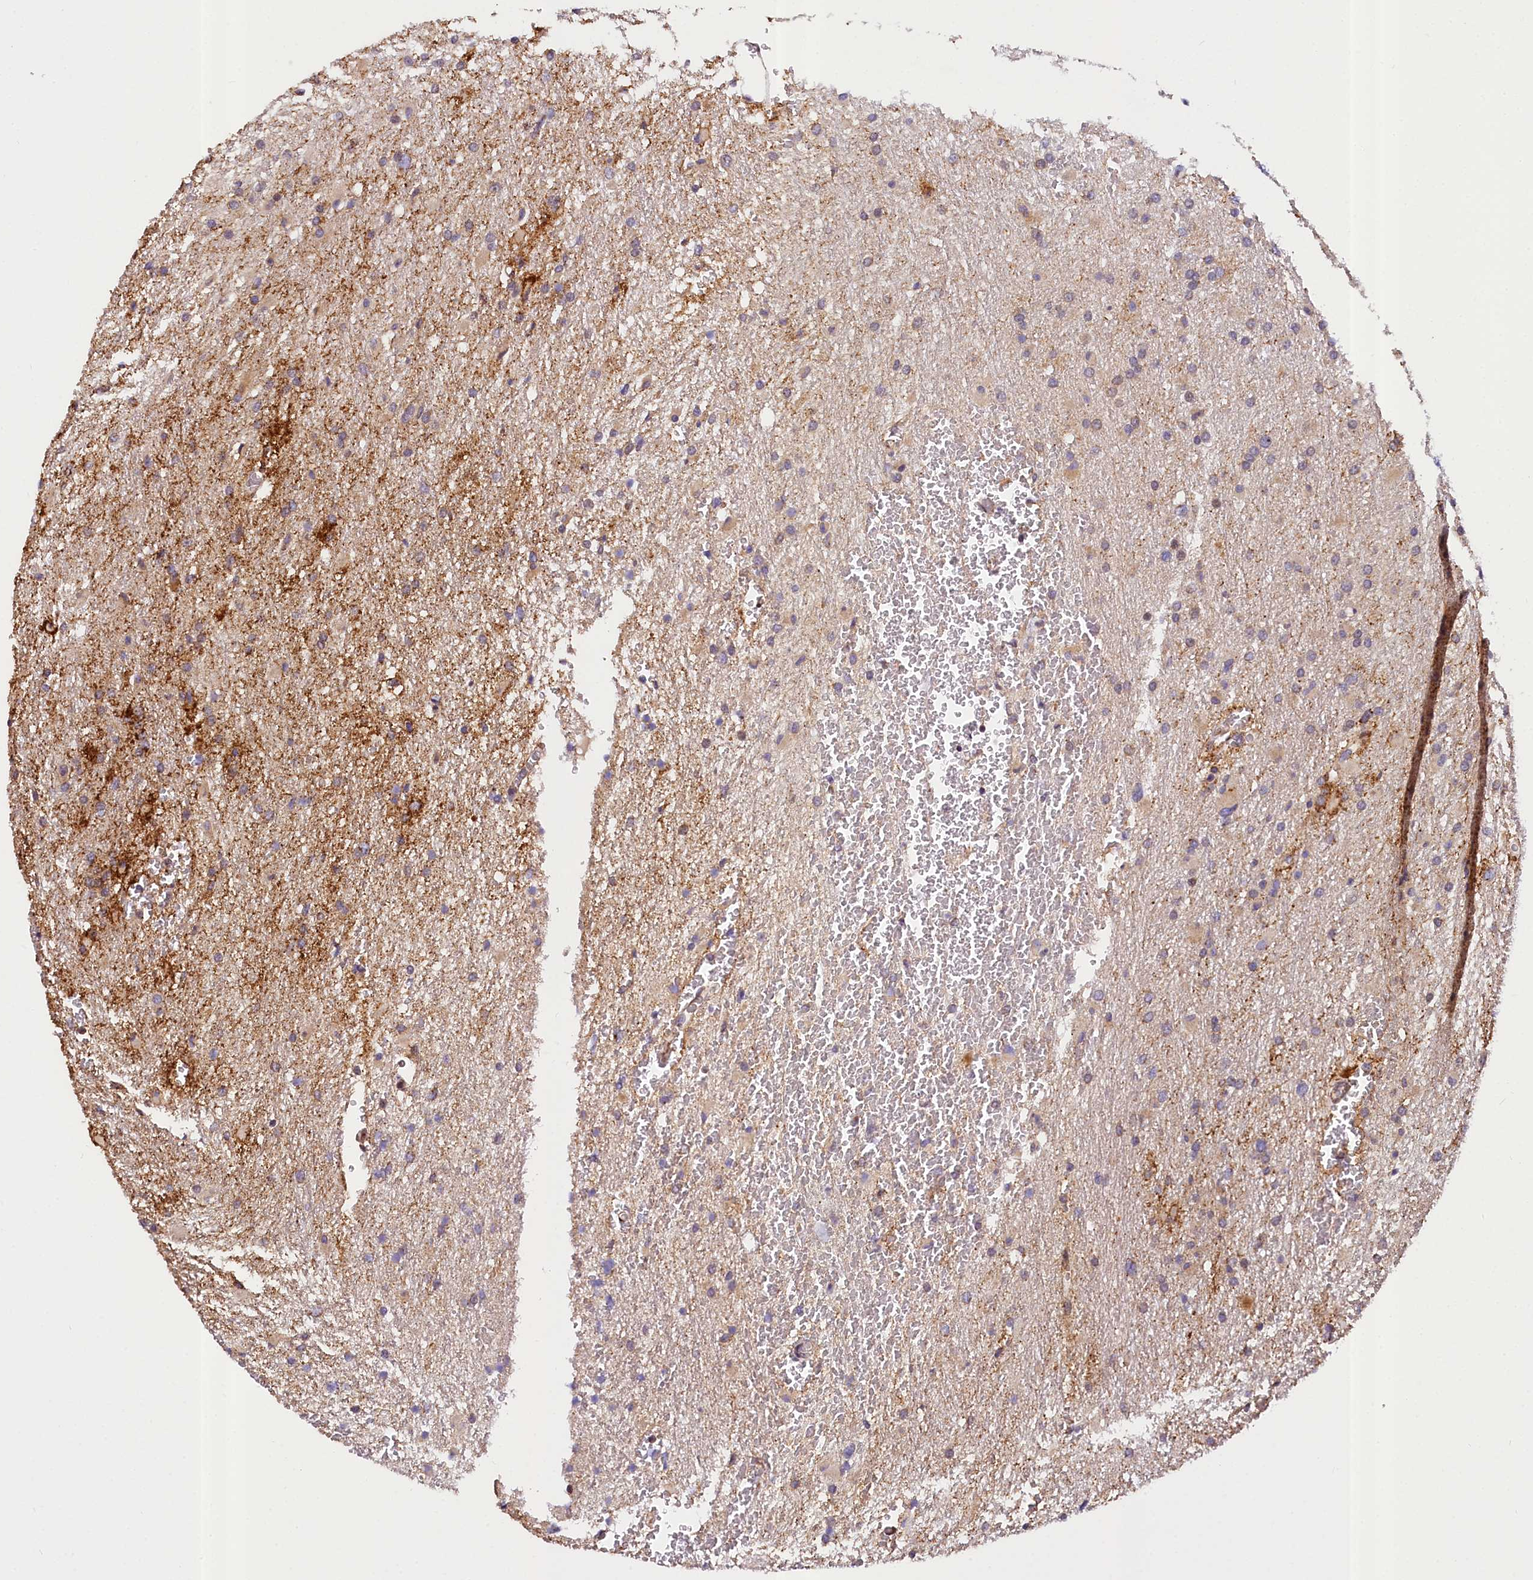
{"staining": {"intensity": "negative", "quantity": "none", "location": "none"}, "tissue": "glioma", "cell_type": "Tumor cells", "image_type": "cancer", "snomed": [{"axis": "morphology", "description": "Glioma, malignant, High grade"}, {"axis": "topography", "description": "Cerebral cortex"}], "caption": "Glioma stained for a protein using immunohistochemistry (IHC) reveals no expression tumor cells.", "gene": "SUPV3L1", "patient": {"sex": "female", "age": 36}}